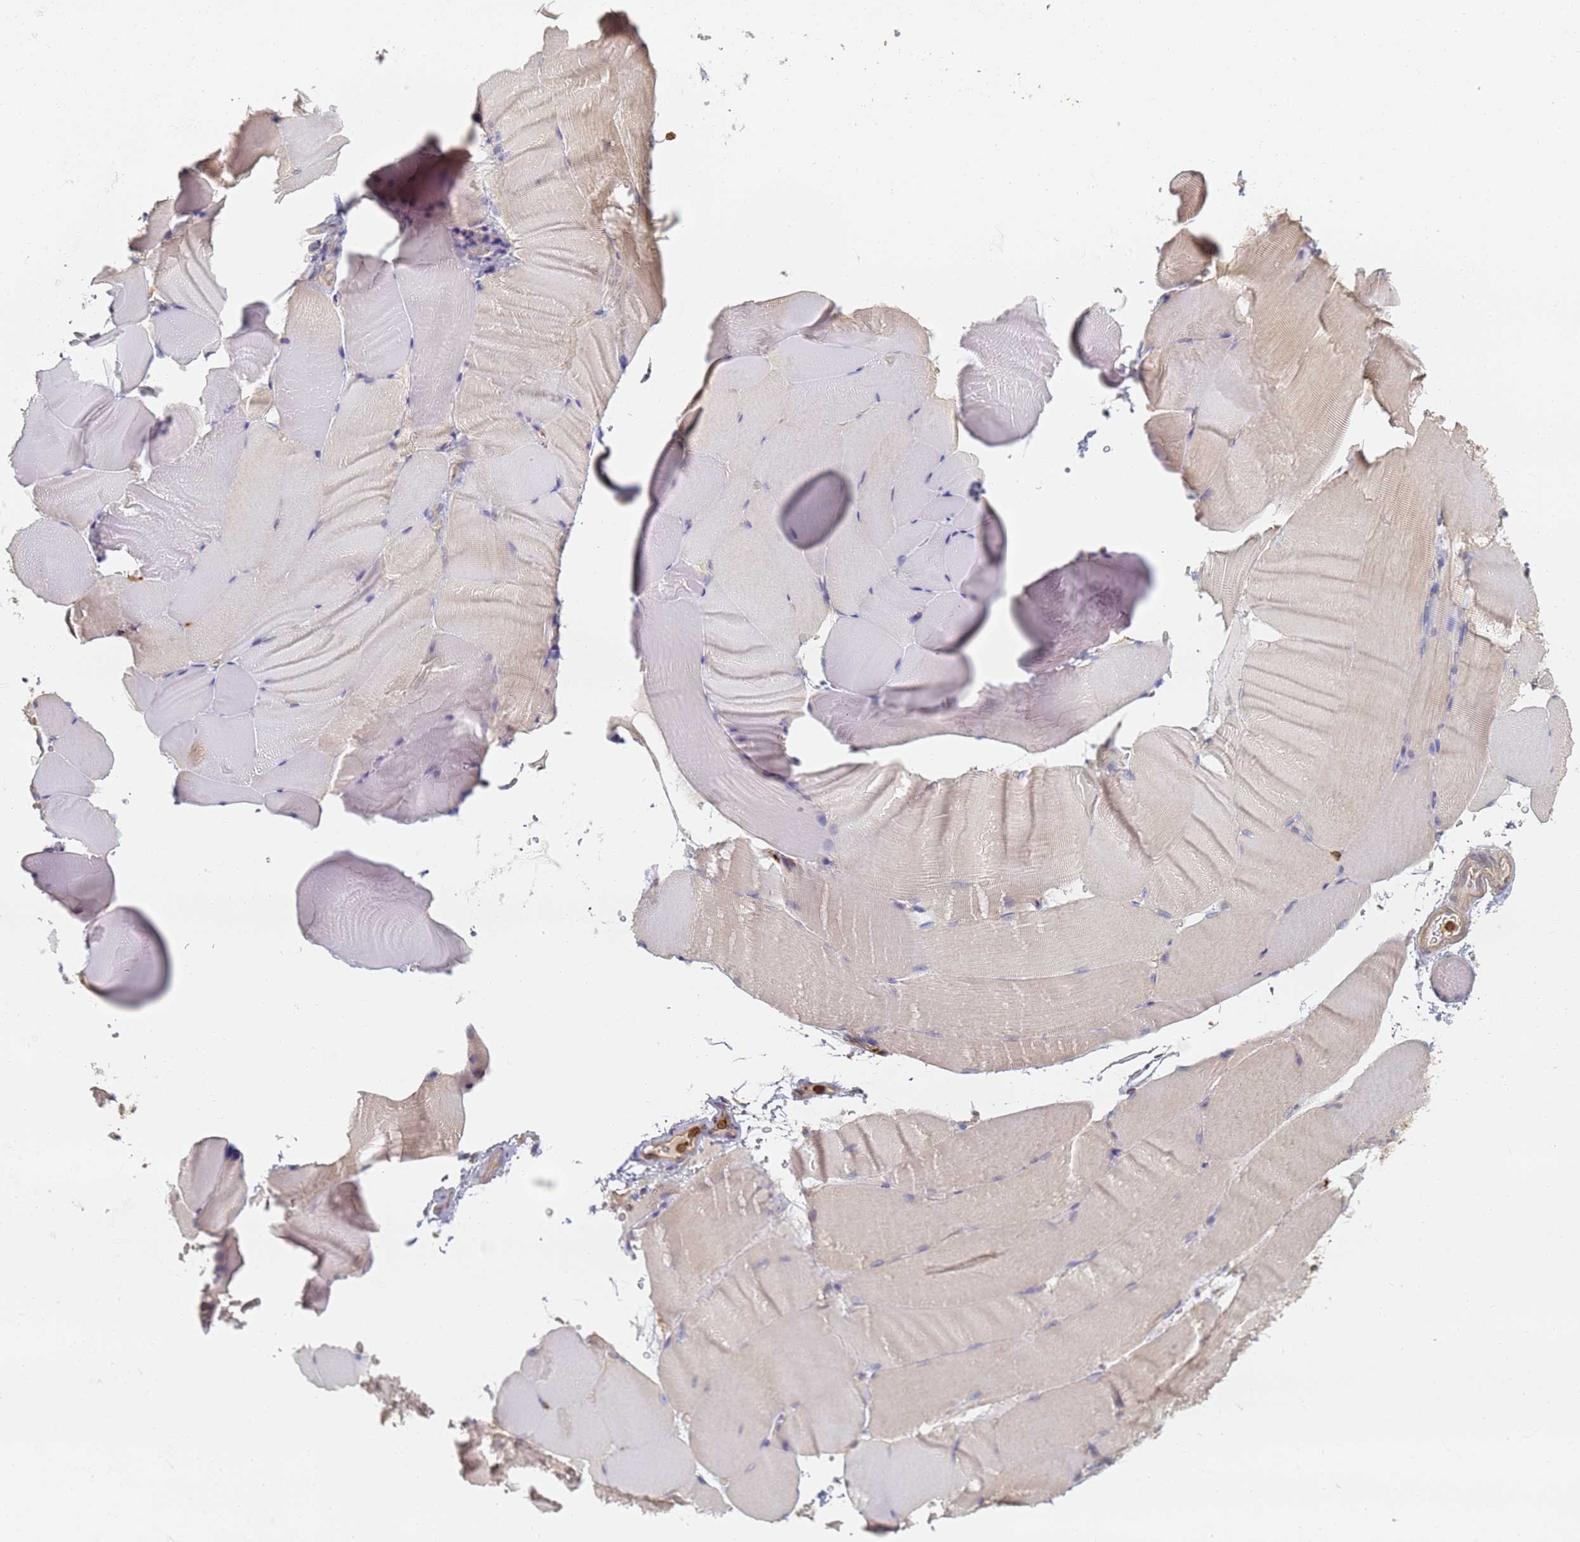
{"staining": {"intensity": "negative", "quantity": "none", "location": "none"}, "tissue": "skeletal muscle", "cell_type": "Myocytes", "image_type": "normal", "snomed": [{"axis": "morphology", "description": "Normal tissue, NOS"}, {"axis": "topography", "description": "Skeletal muscle"}, {"axis": "topography", "description": "Parathyroid gland"}], "caption": "The photomicrograph exhibits no significant expression in myocytes of skeletal muscle. (DAB immunohistochemistry (IHC) with hematoxylin counter stain).", "gene": "BIN2", "patient": {"sex": "female", "age": 37}}